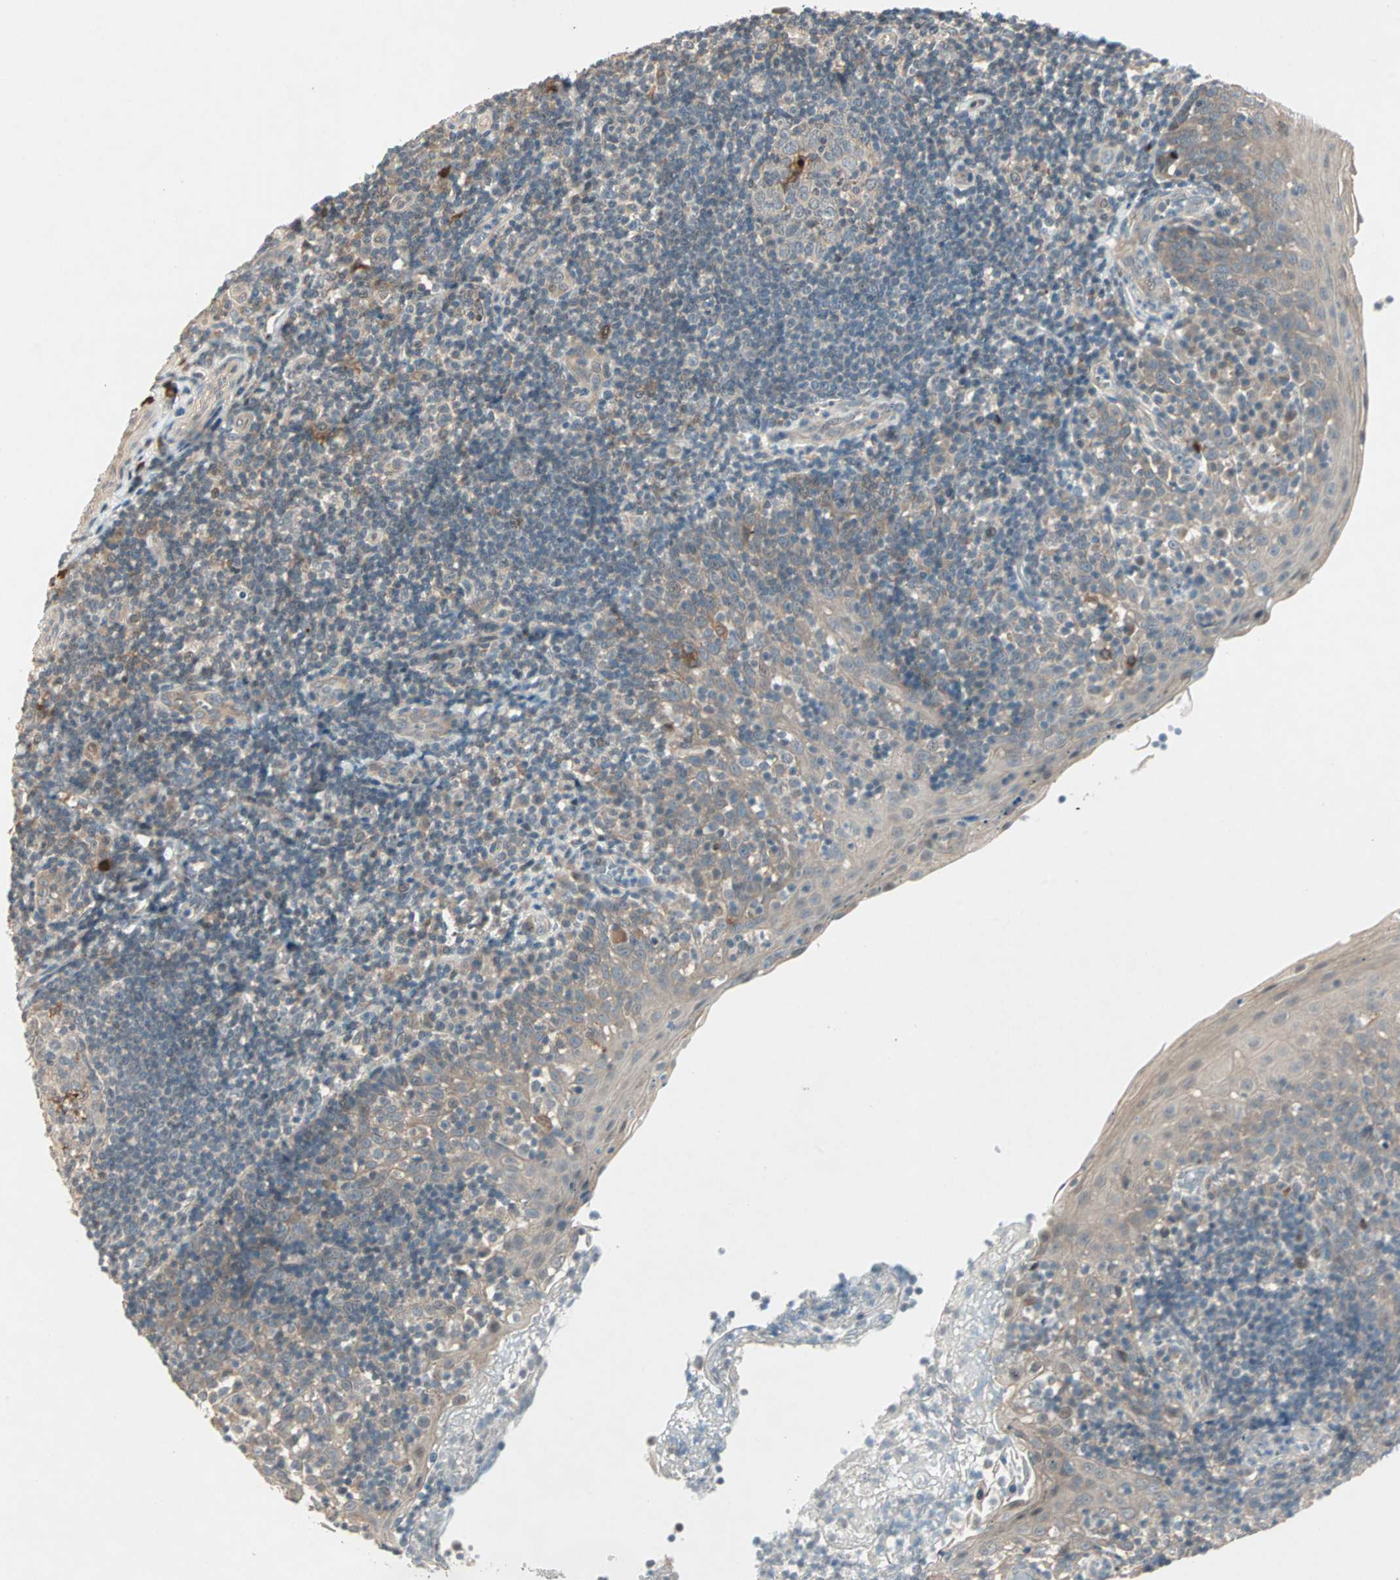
{"staining": {"intensity": "weak", "quantity": ">75%", "location": "cytoplasmic/membranous"}, "tissue": "tonsil", "cell_type": "Germinal center cells", "image_type": "normal", "snomed": [{"axis": "morphology", "description": "Normal tissue, NOS"}, {"axis": "topography", "description": "Tonsil"}], "caption": "IHC of benign human tonsil displays low levels of weak cytoplasmic/membranous staining in about >75% of germinal center cells. (brown staining indicates protein expression, while blue staining denotes nuclei).", "gene": "RTL6", "patient": {"sex": "female", "age": 40}}